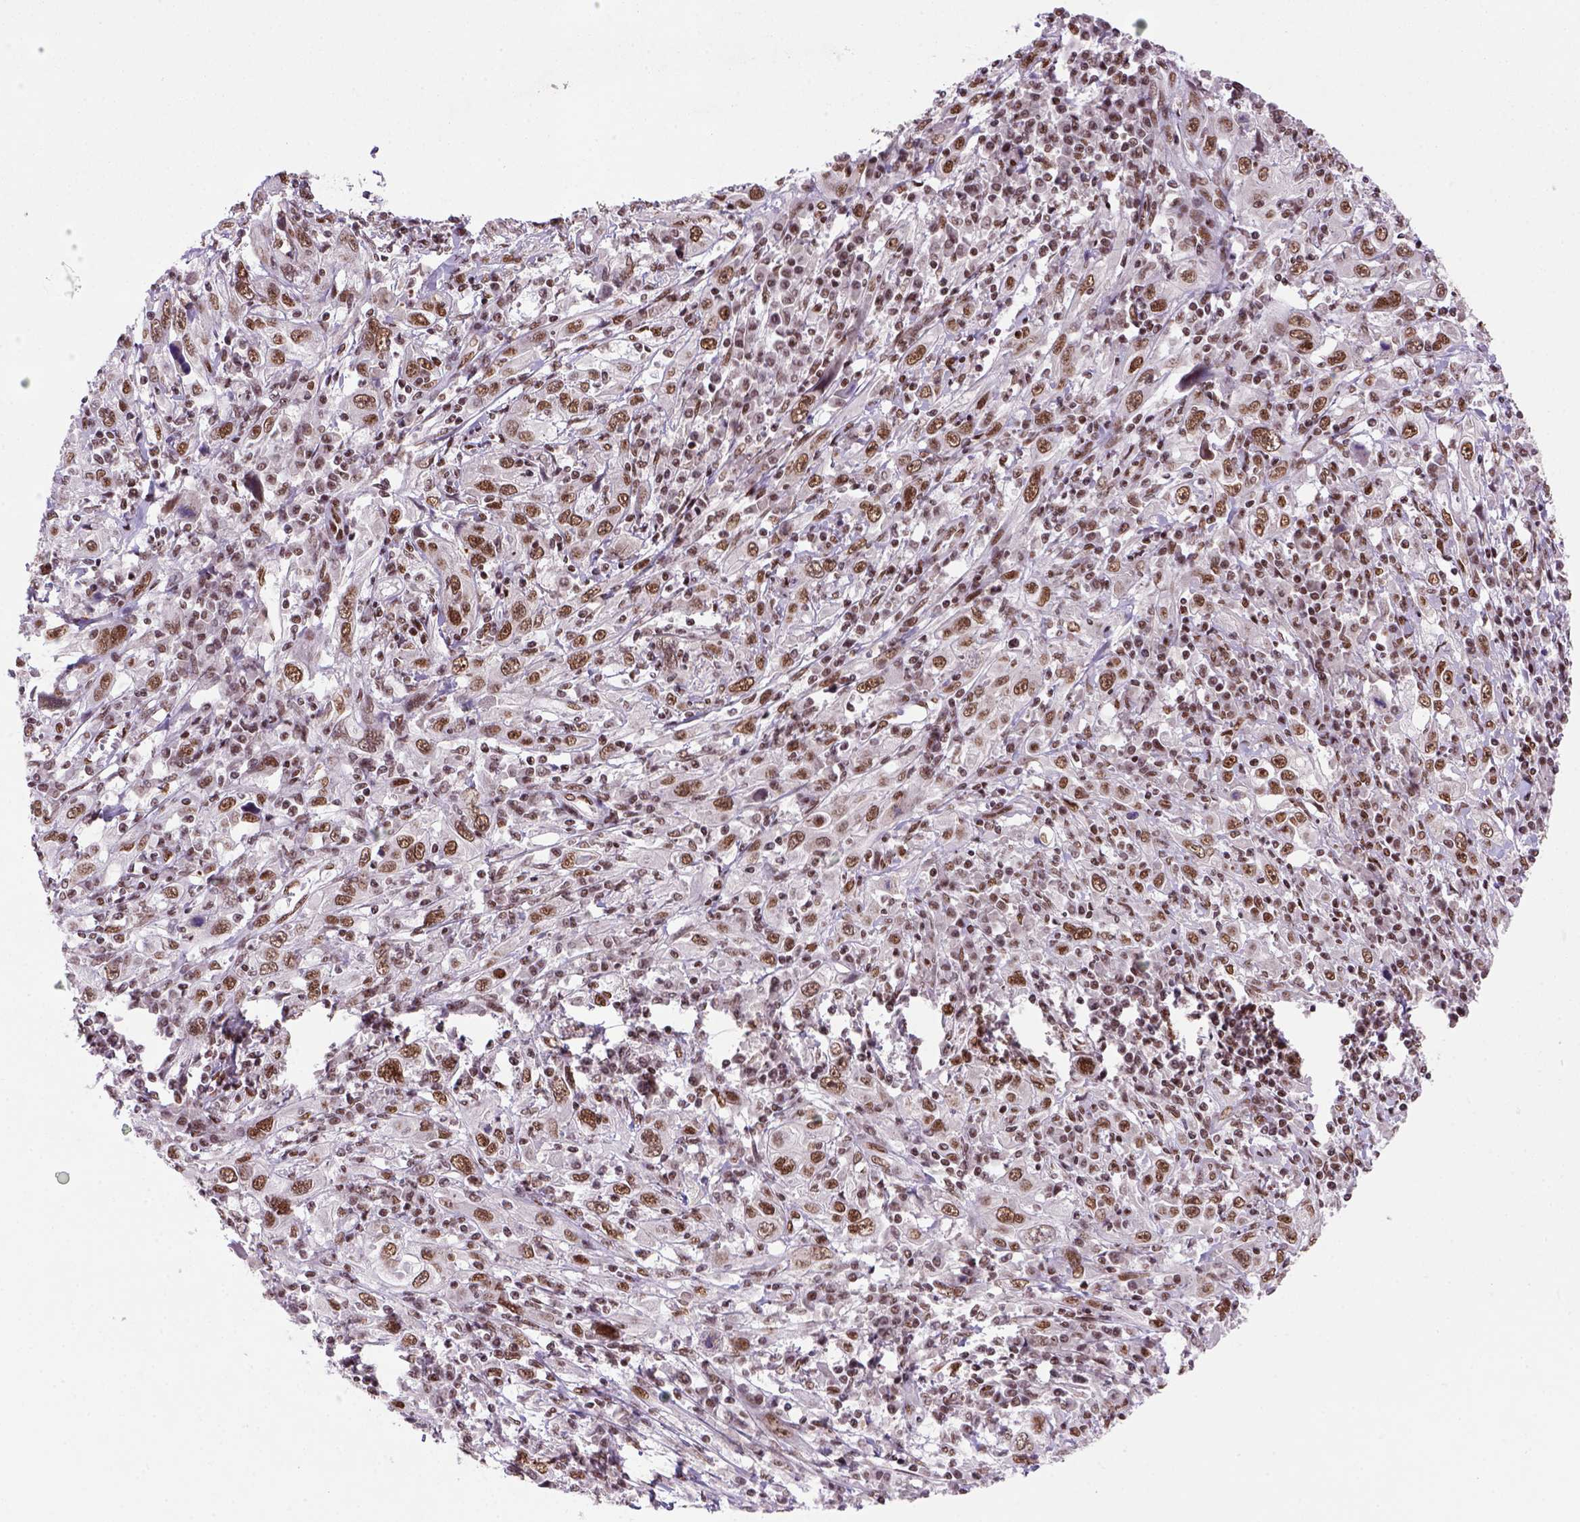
{"staining": {"intensity": "moderate", "quantity": ">75%", "location": "nuclear"}, "tissue": "cervical cancer", "cell_type": "Tumor cells", "image_type": "cancer", "snomed": [{"axis": "morphology", "description": "Squamous cell carcinoma, NOS"}, {"axis": "topography", "description": "Cervix"}], "caption": "DAB immunohistochemical staining of human cervical cancer exhibits moderate nuclear protein expression in approximately >75% of tumor cells. The staining was performed using DAB (3,3'-diaminobenzidine), with brown indicating positive protein expression. Nuclei are stained blue with hematoxylin.", "gene": "NSMCE2", "patient": {"sex": "female", "age": 46}}